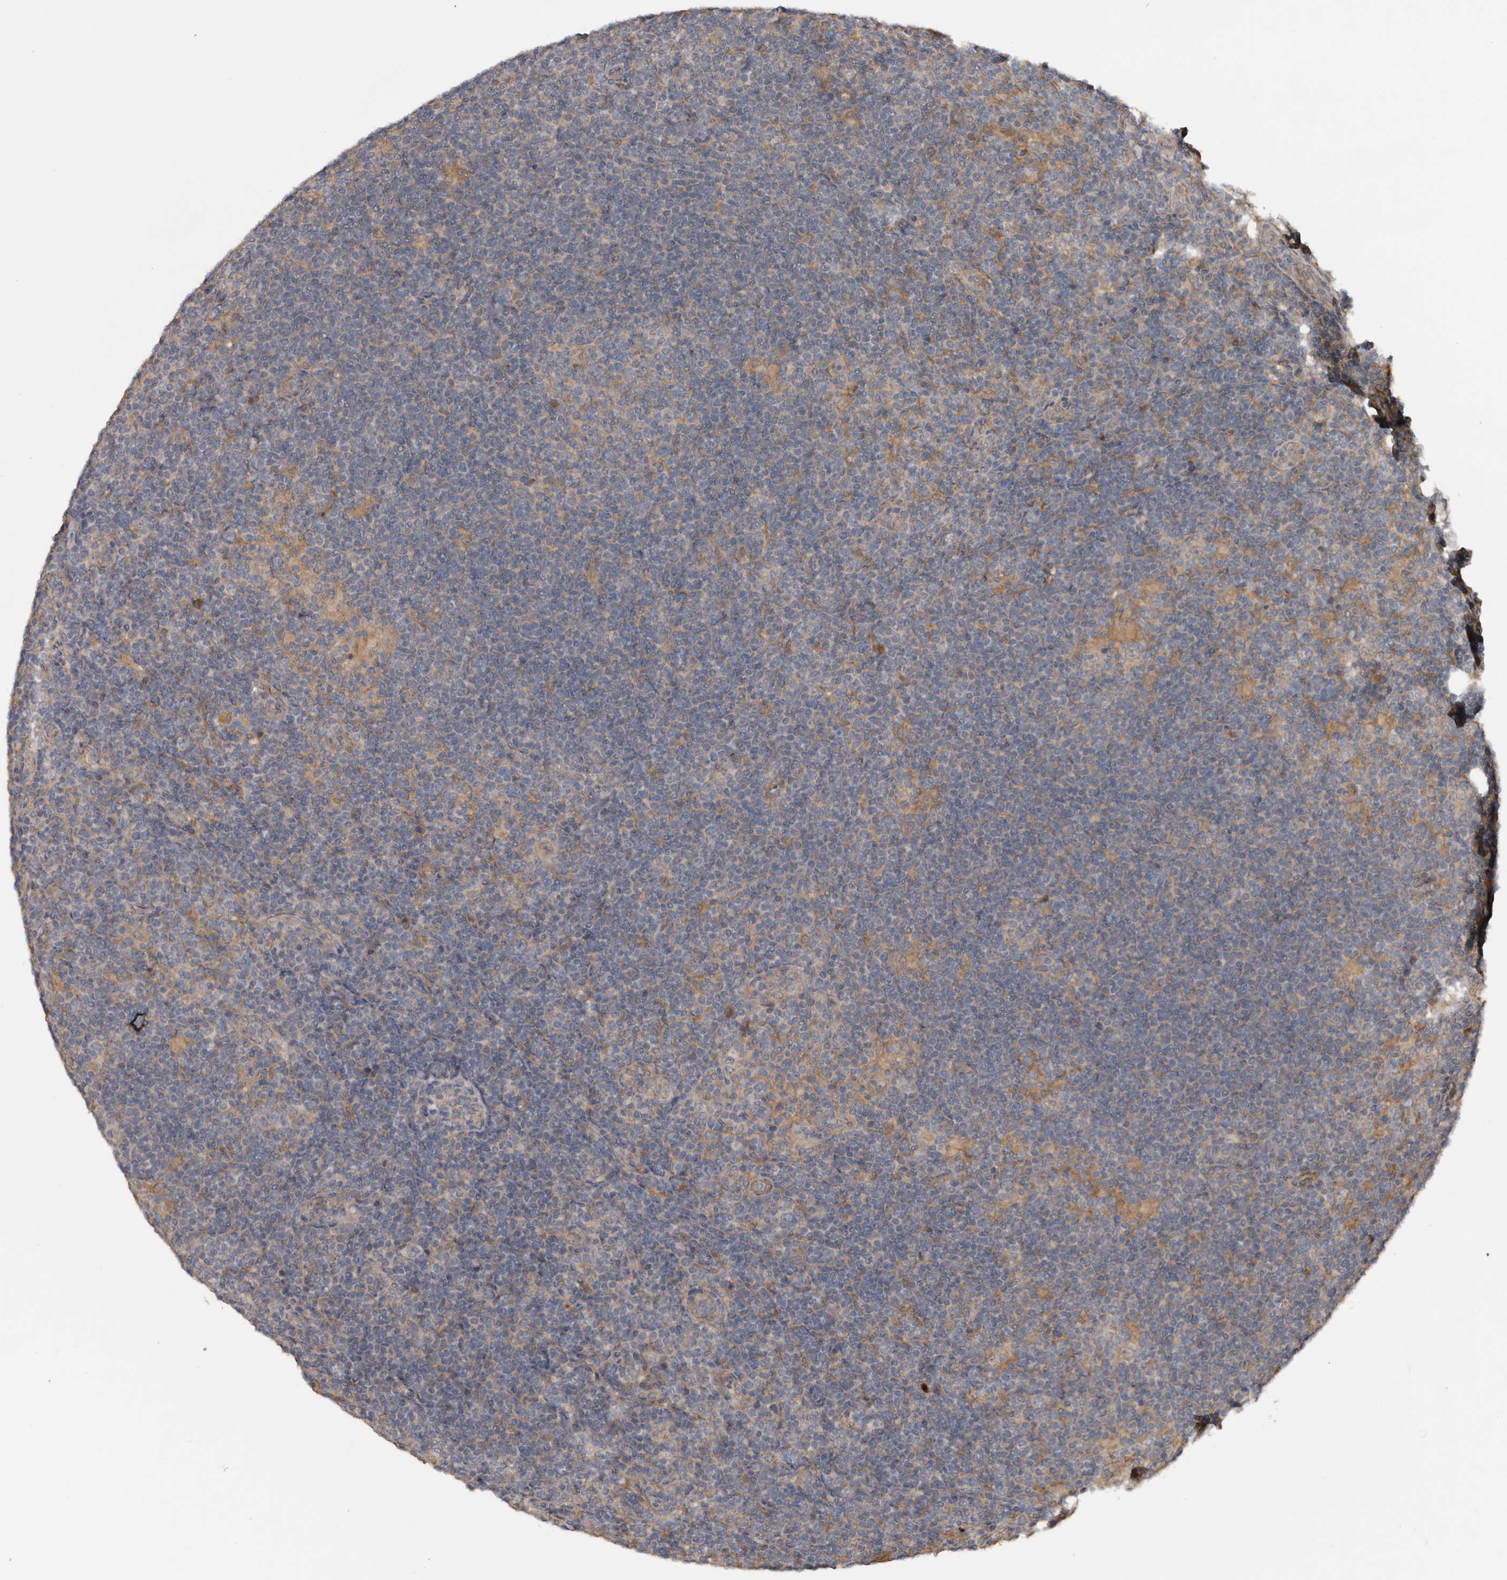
{"staining": {"intensity": "negative", "quantity": "none", "location": "none"}, "tissue": "lymphoma", "cell_type": "Tumor cells", "image_type": "cancer", "snomed": [{"axis": "morphology", "description": "Hodgkin's disease, NOS"}, {"axis": "topography", "description": "Lymph node"}], "caption": "The photomicrograph reveals no significant positivity in tumor cells of lymphoma.", "gene": "DNAJB4", "patient": {"sex": "female", "age": 57}}